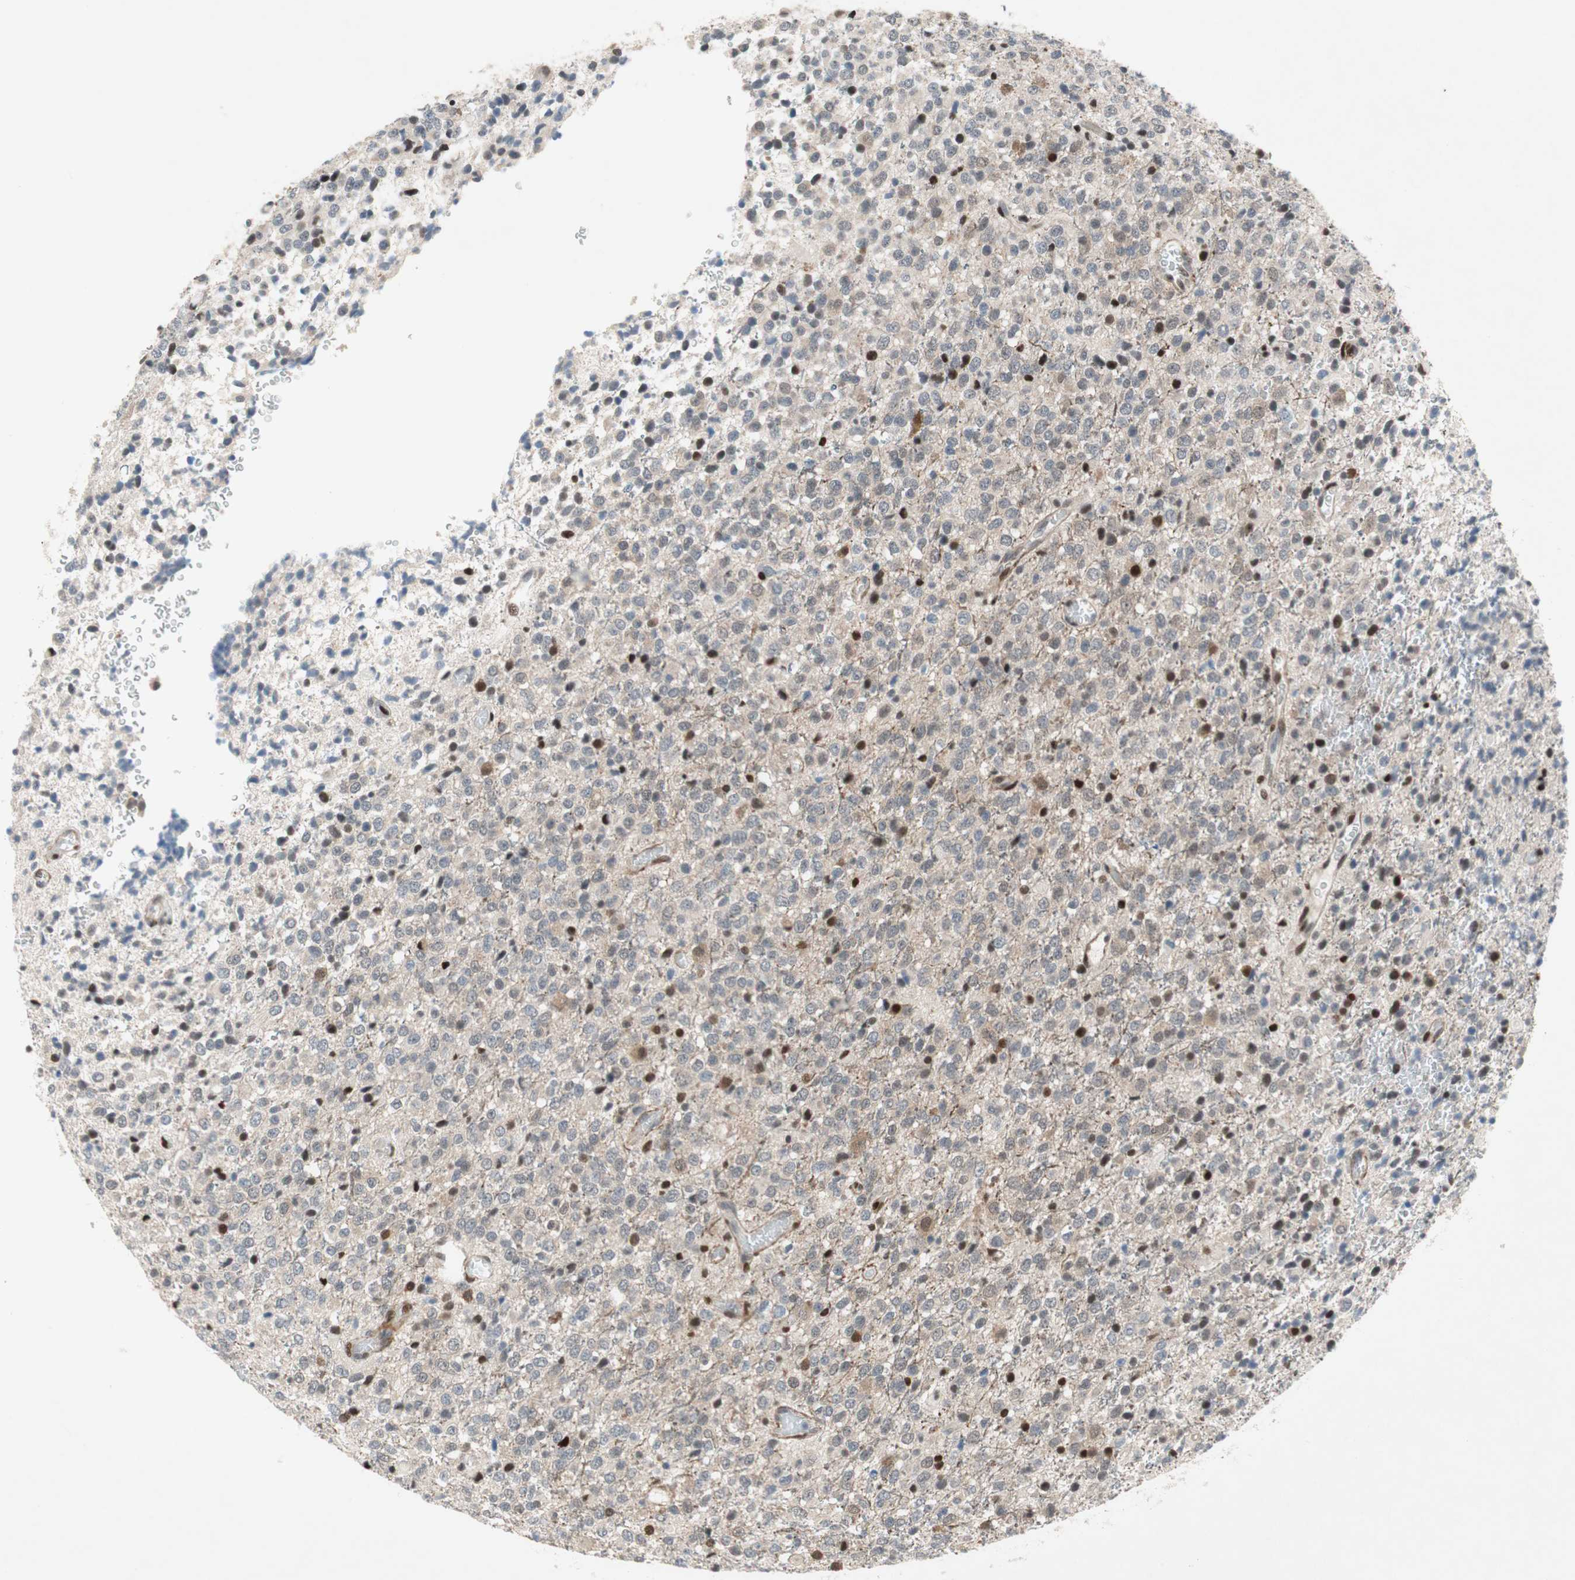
{"staining": {"intensity": "strong", "quantity": "<25%", "location": "nuclear"}, "tissue": "glioma", "cell_type": "Tumor cells", "image_type": "cancer", "snomed": [{"axis": "morphology", "description": "Glioma, malignant, High grade"}, {"axis": "topography", "description": "pancreas cauda"}], "caption": "Strong nuclear staining for a protein is present in about <25% of tumor cells of glioma using immunohistochemistry (IHC).", "gene": "FBXO44", "patient": {"sex": "male", "age": 60}}